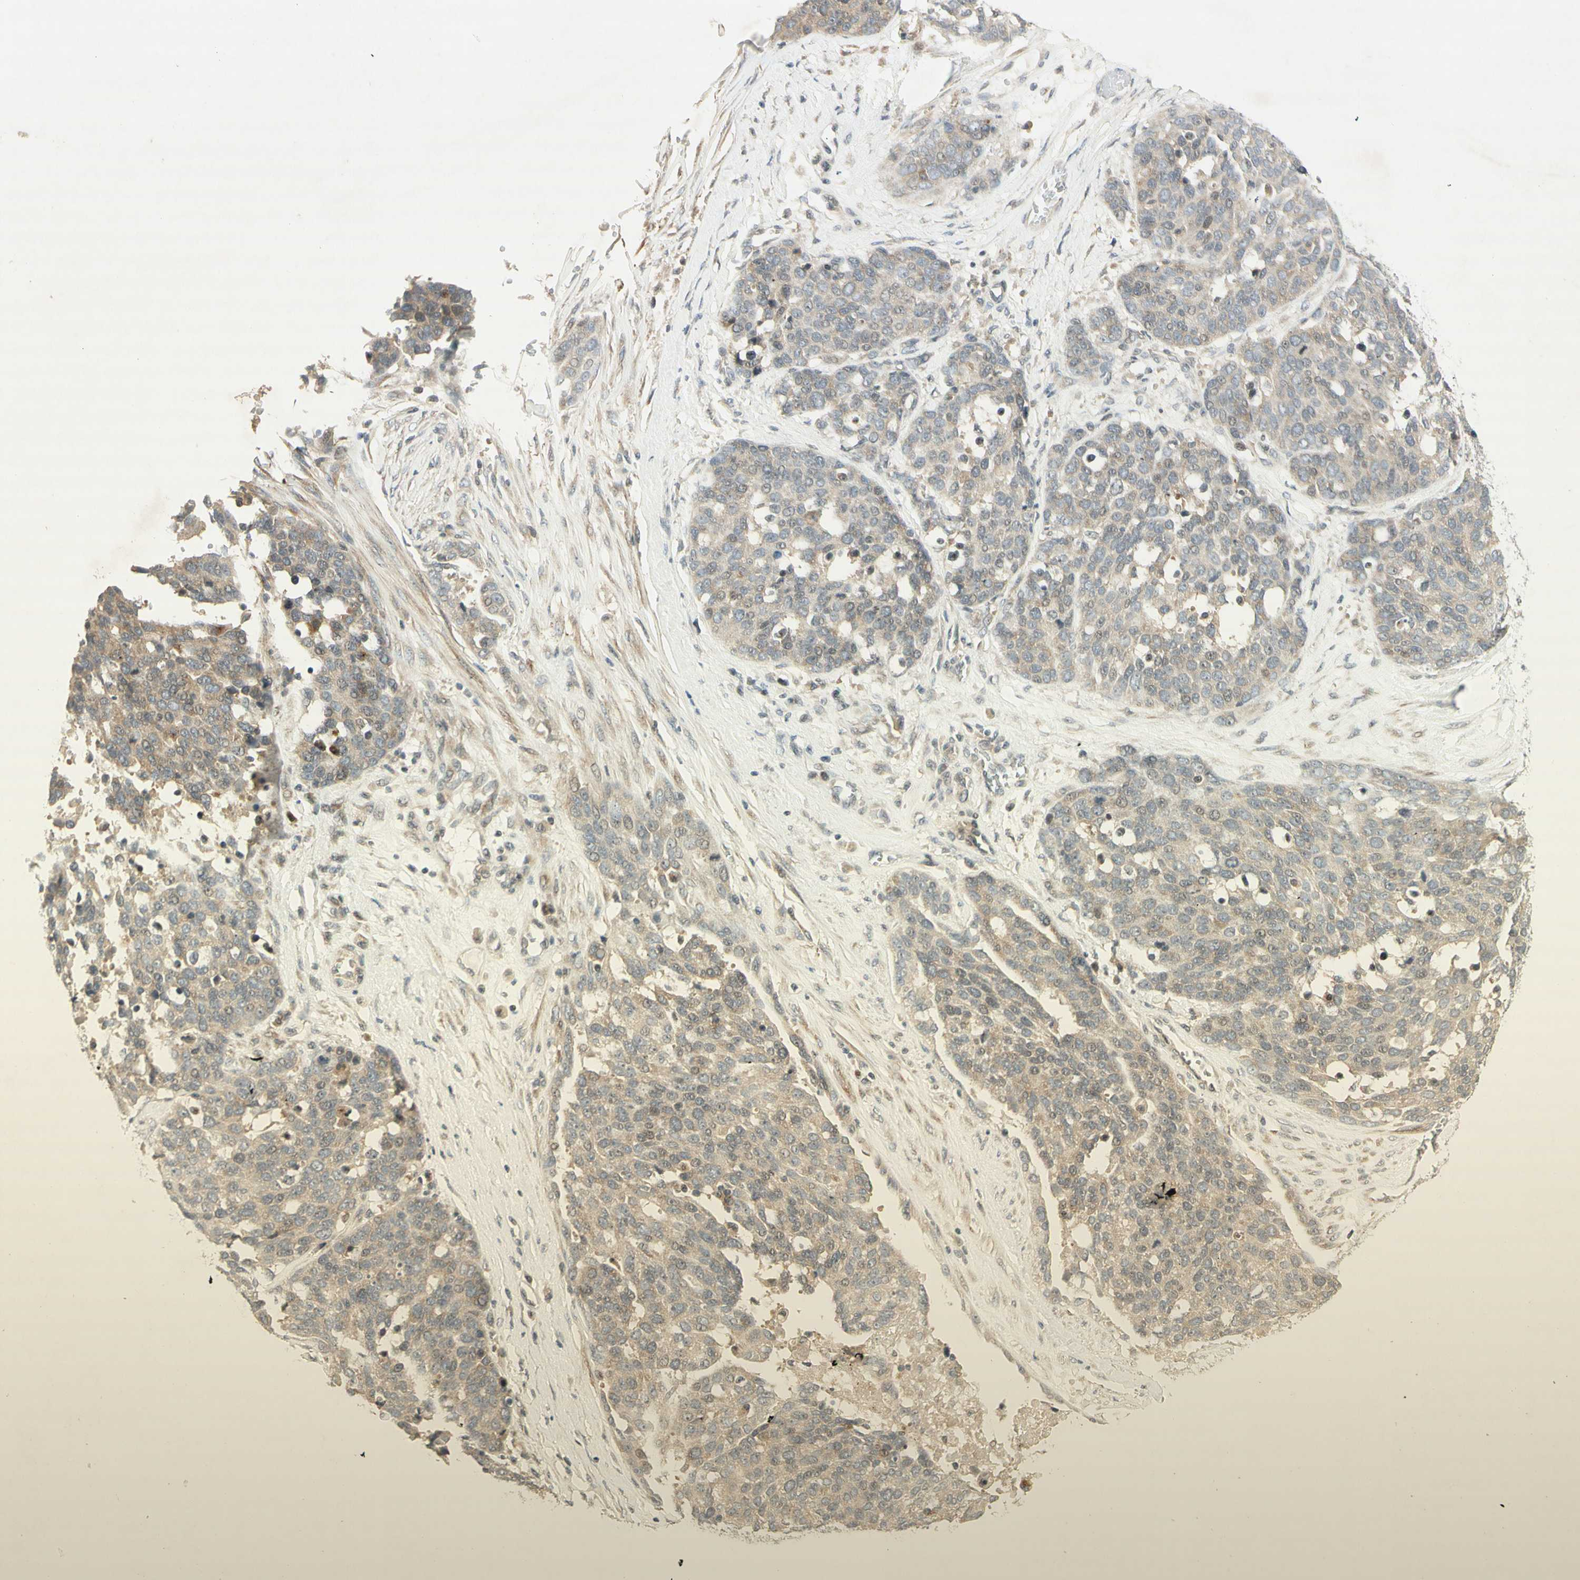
{"staining": {"intensity": "weak", "quantity": "25%-75%", "location": "cytoplasmic/membranous"}, "tissue": "ovarian cancer", "cell_type": "Tumor cells", "image_type": "cancer", "snomed": [{"axis": "morphology", "description": "Cystadenocarcinoma, serous, NOS"}, {"axis": "topography", "description": "Ovary"}], "caption": "Protein analysis of ovarian cancer (serous cystadenocarcinoma) tissue shows weak cytoplasmic/membranous positivity in approximately 25%-75% of tumor cells.", "gene": "ETF1", "patient": {"sex": "female", "age": 44}}